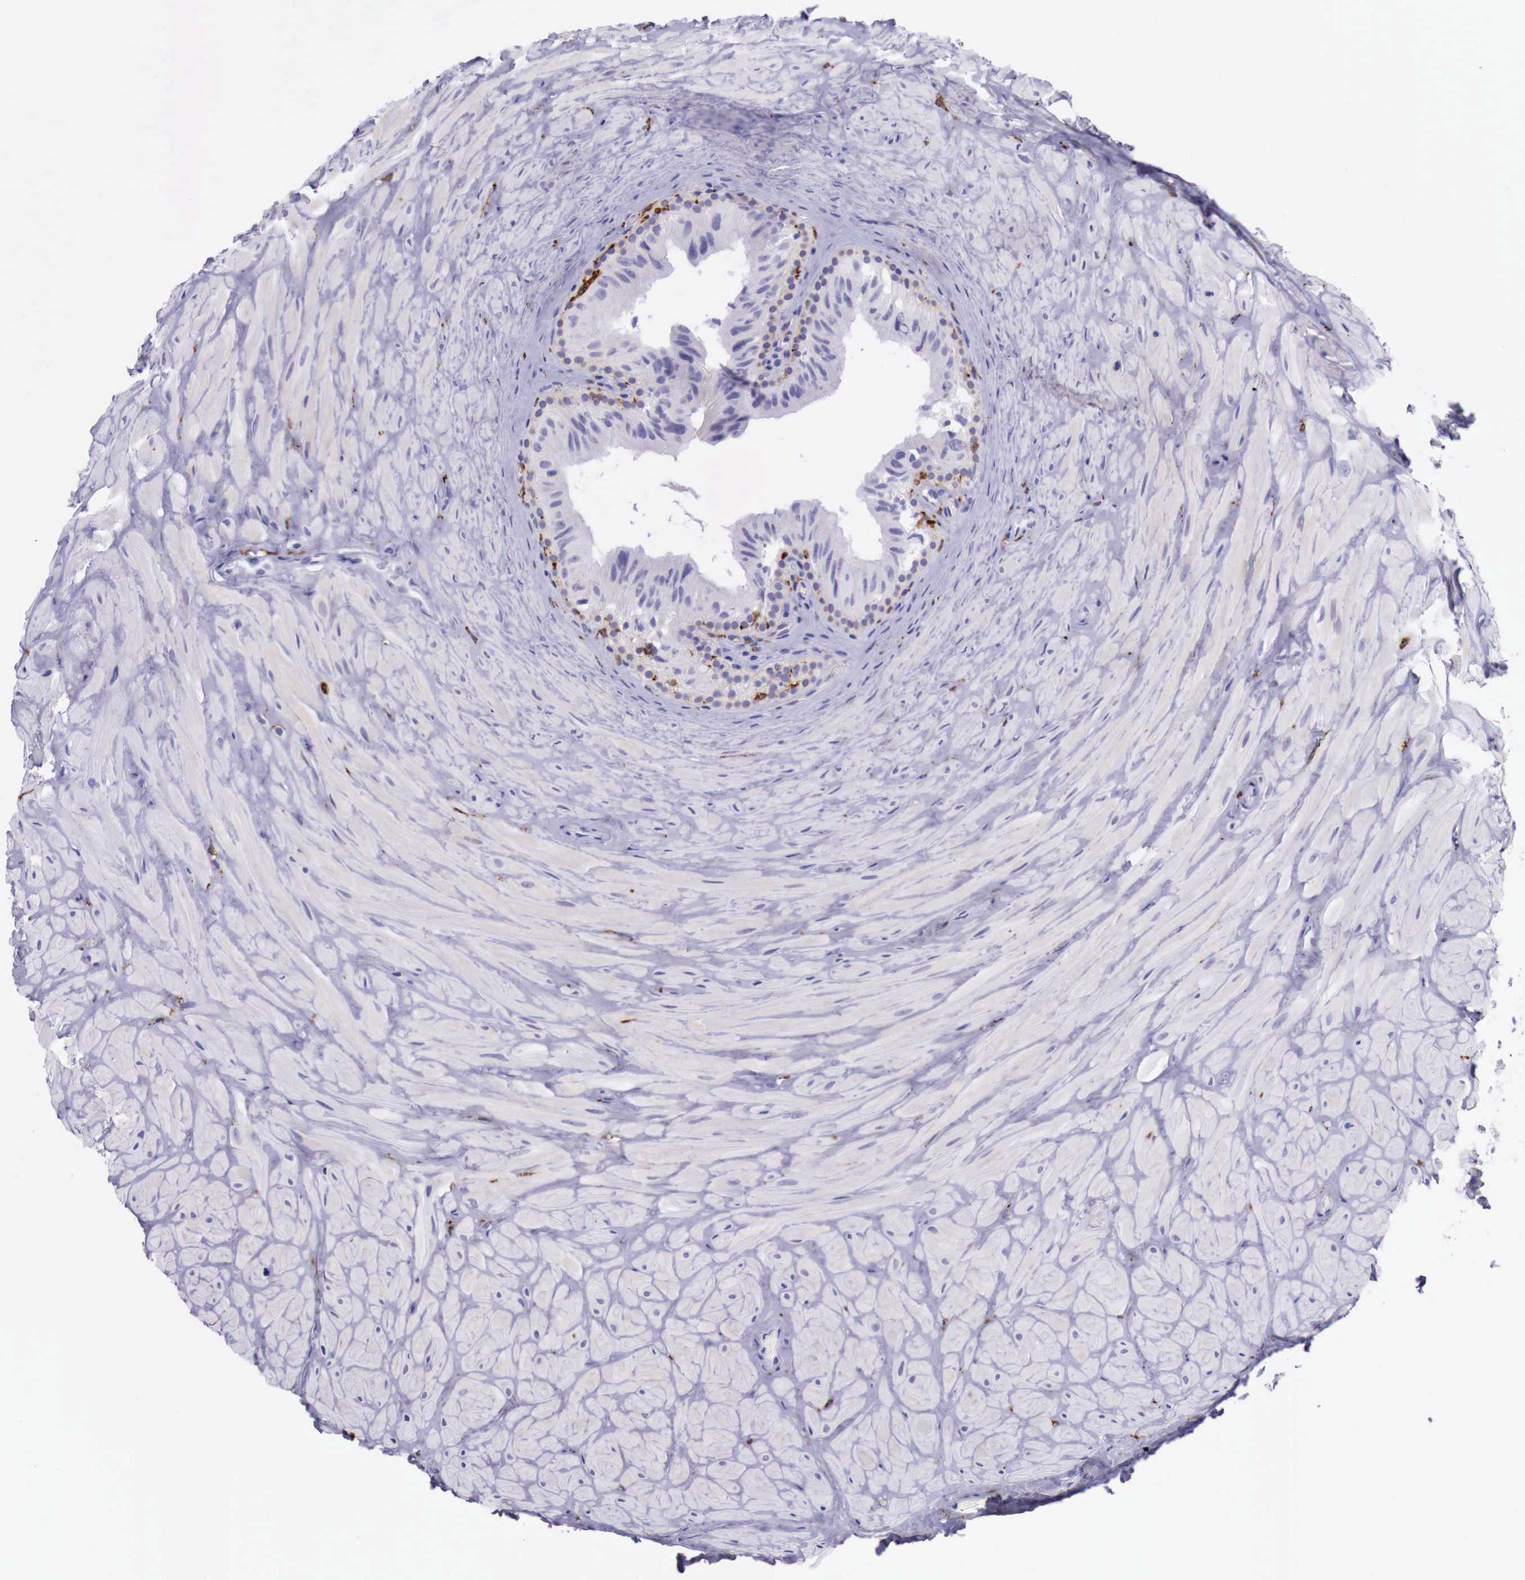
{"staining": {"intensity": "moderate", "quantity": "<25%", "location": "cytoplasmic/membranous"}, "tissue": "epididymis", "cell_type": "Glandular cells", "image_type": "normal", "snomed": [{"axis": "morphology", "description": "Normal tissue, NOS"}, {"axis": "topography", "description": "Epididymis"}], "caption": "Immunohistochemistry (DAB (3,3'-diaminobenzidine)) staining of benign epididymis reveals moderate cytoplasmic/membranous protein staining in about <25% of glandular cells.", "gene": "MSR1", "patient": {"sex": "male", "age": 35}}